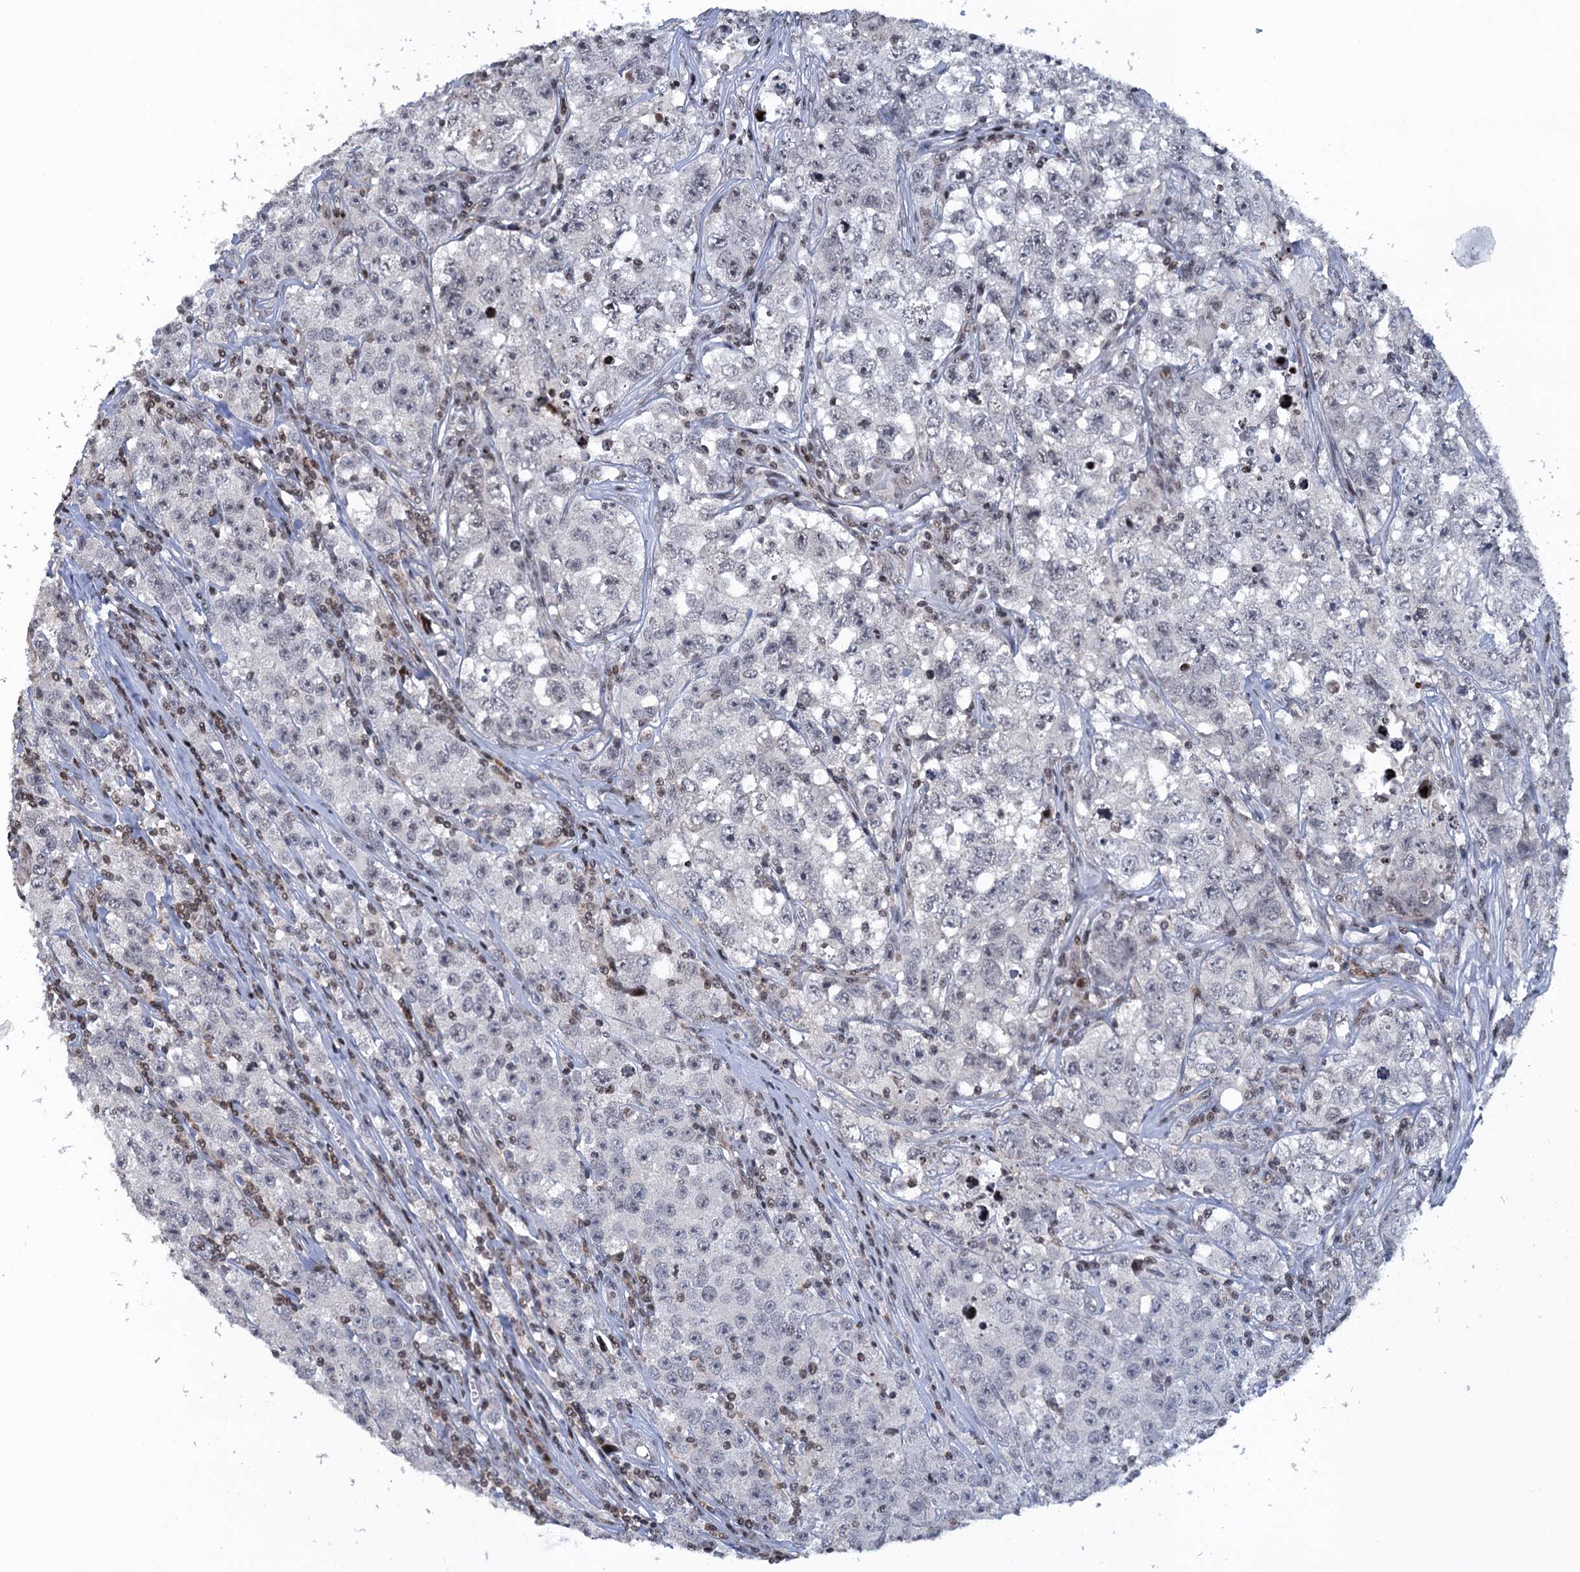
{"staining": {"intensity": "negative", "quantity": "none", "location": "none"}, "tissue": "testis cancer", "cell_type": "Tumor cells", "image_type": "cancer", "snomed": [{"axis": "morphology", "description": "Seminoma, NOS"}, {"axis": "morphology", "description": "Carcinoma, Embryonal, NOS"}, {"axis": "topography", "description": "Testis"}], "caption": "Immunohistochemistry (IHC) image of testis embryonal carcinoma stained for a protein (brown), which demonstrates no expression in tumor cells.", "gene": "FYB1", "patient": {"sex": "male", "age": 43}}